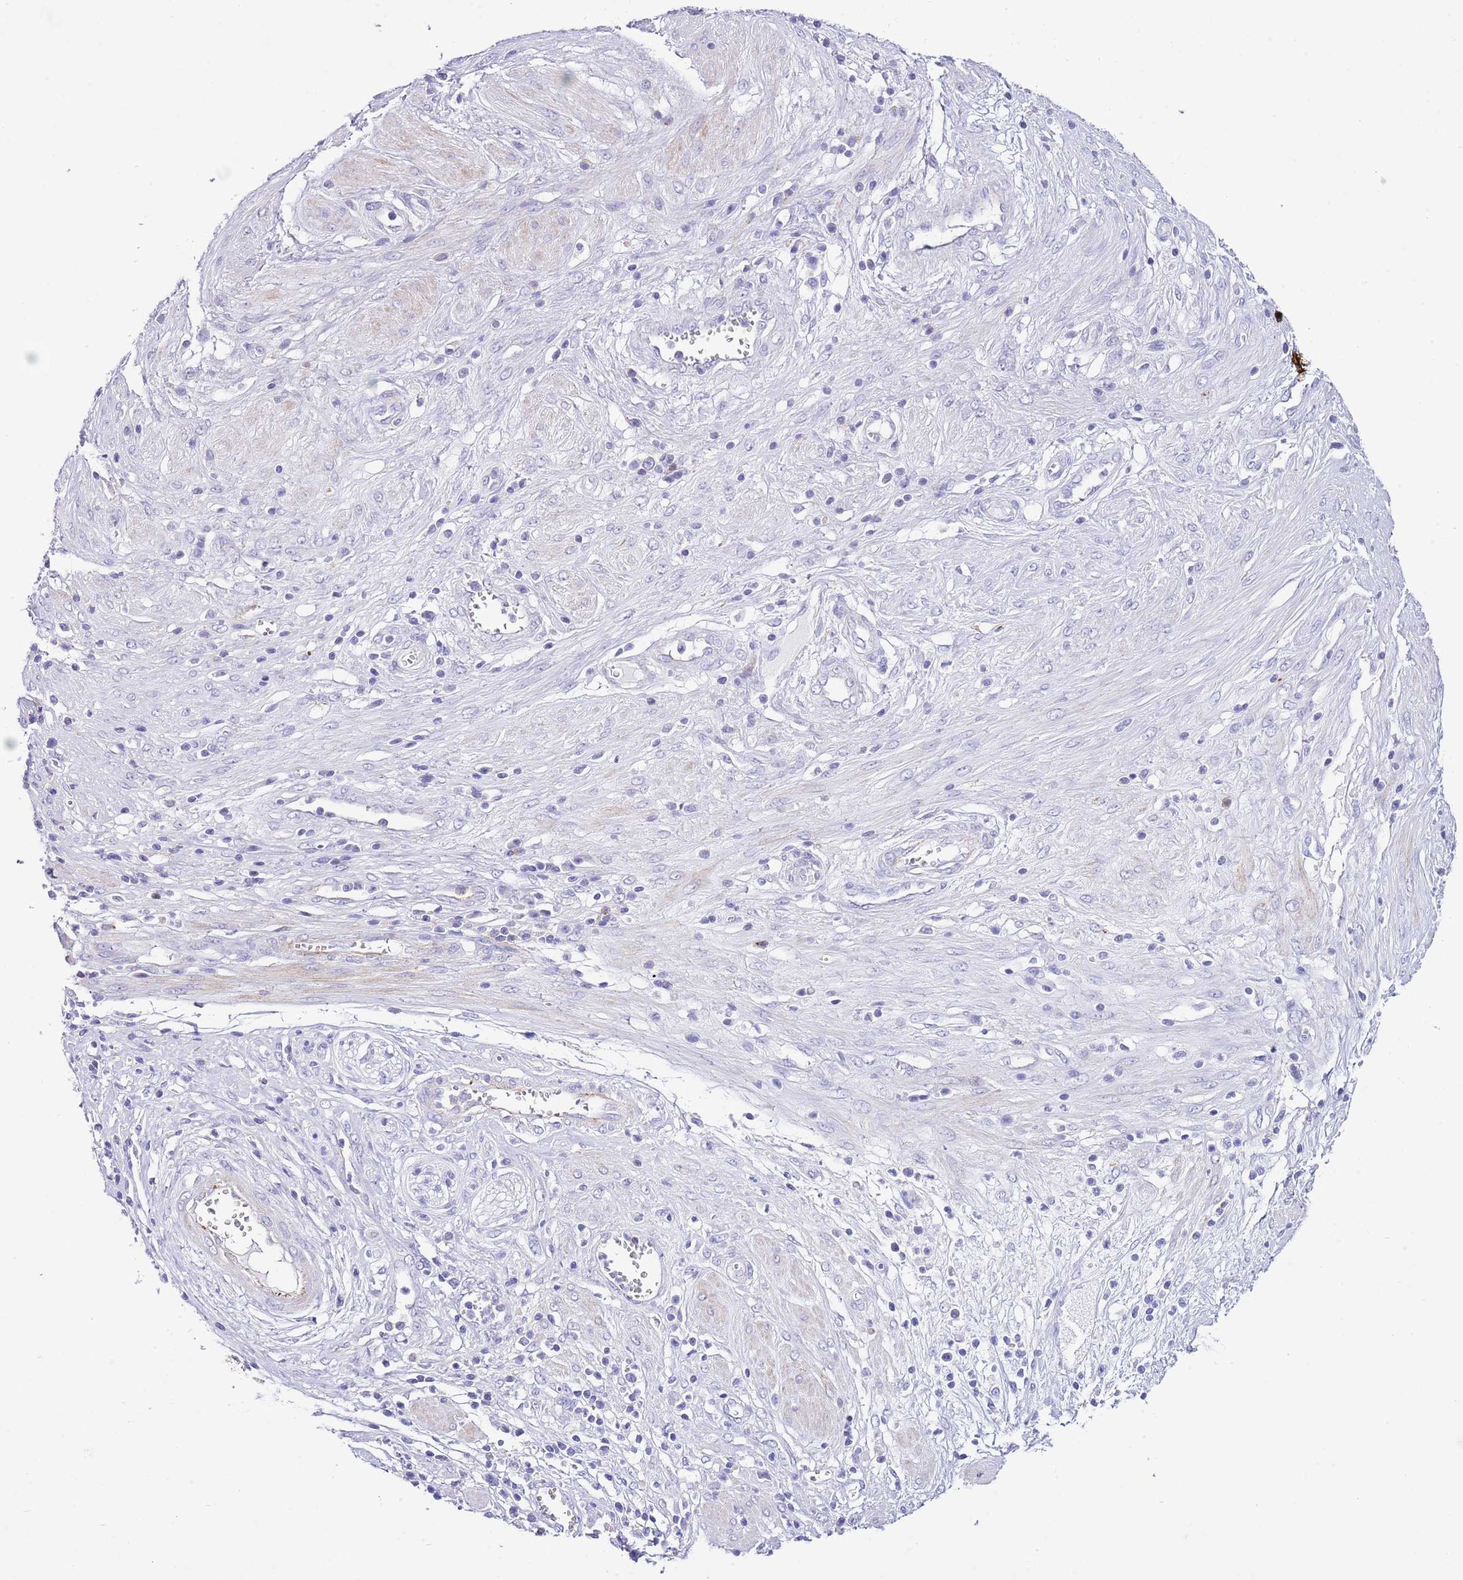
{"staining": {"intensity": "strong", "quantity": "<25%", "location": "cytoplasmic/membranous,nuclear"}, "tissue": "cervical cancer", "cell_type": "Tumor cells", "image_type": "cancer", "snomed": [{"axis": "morphology", "description": "Squamous cell carcinoma, NOS"}, {"axis": "topography", "description": "Cervix"}], "caption": "Strong cytoplasmic/membranous and nuclear expression for a protein is present in approximately <25% of tumor cells of cervical cancer (squamous cell carcinoma) using immunohistochemistry (IHC).", "gene": "ALDH3A1", "patient": {"sex": "female", "age": 36}}